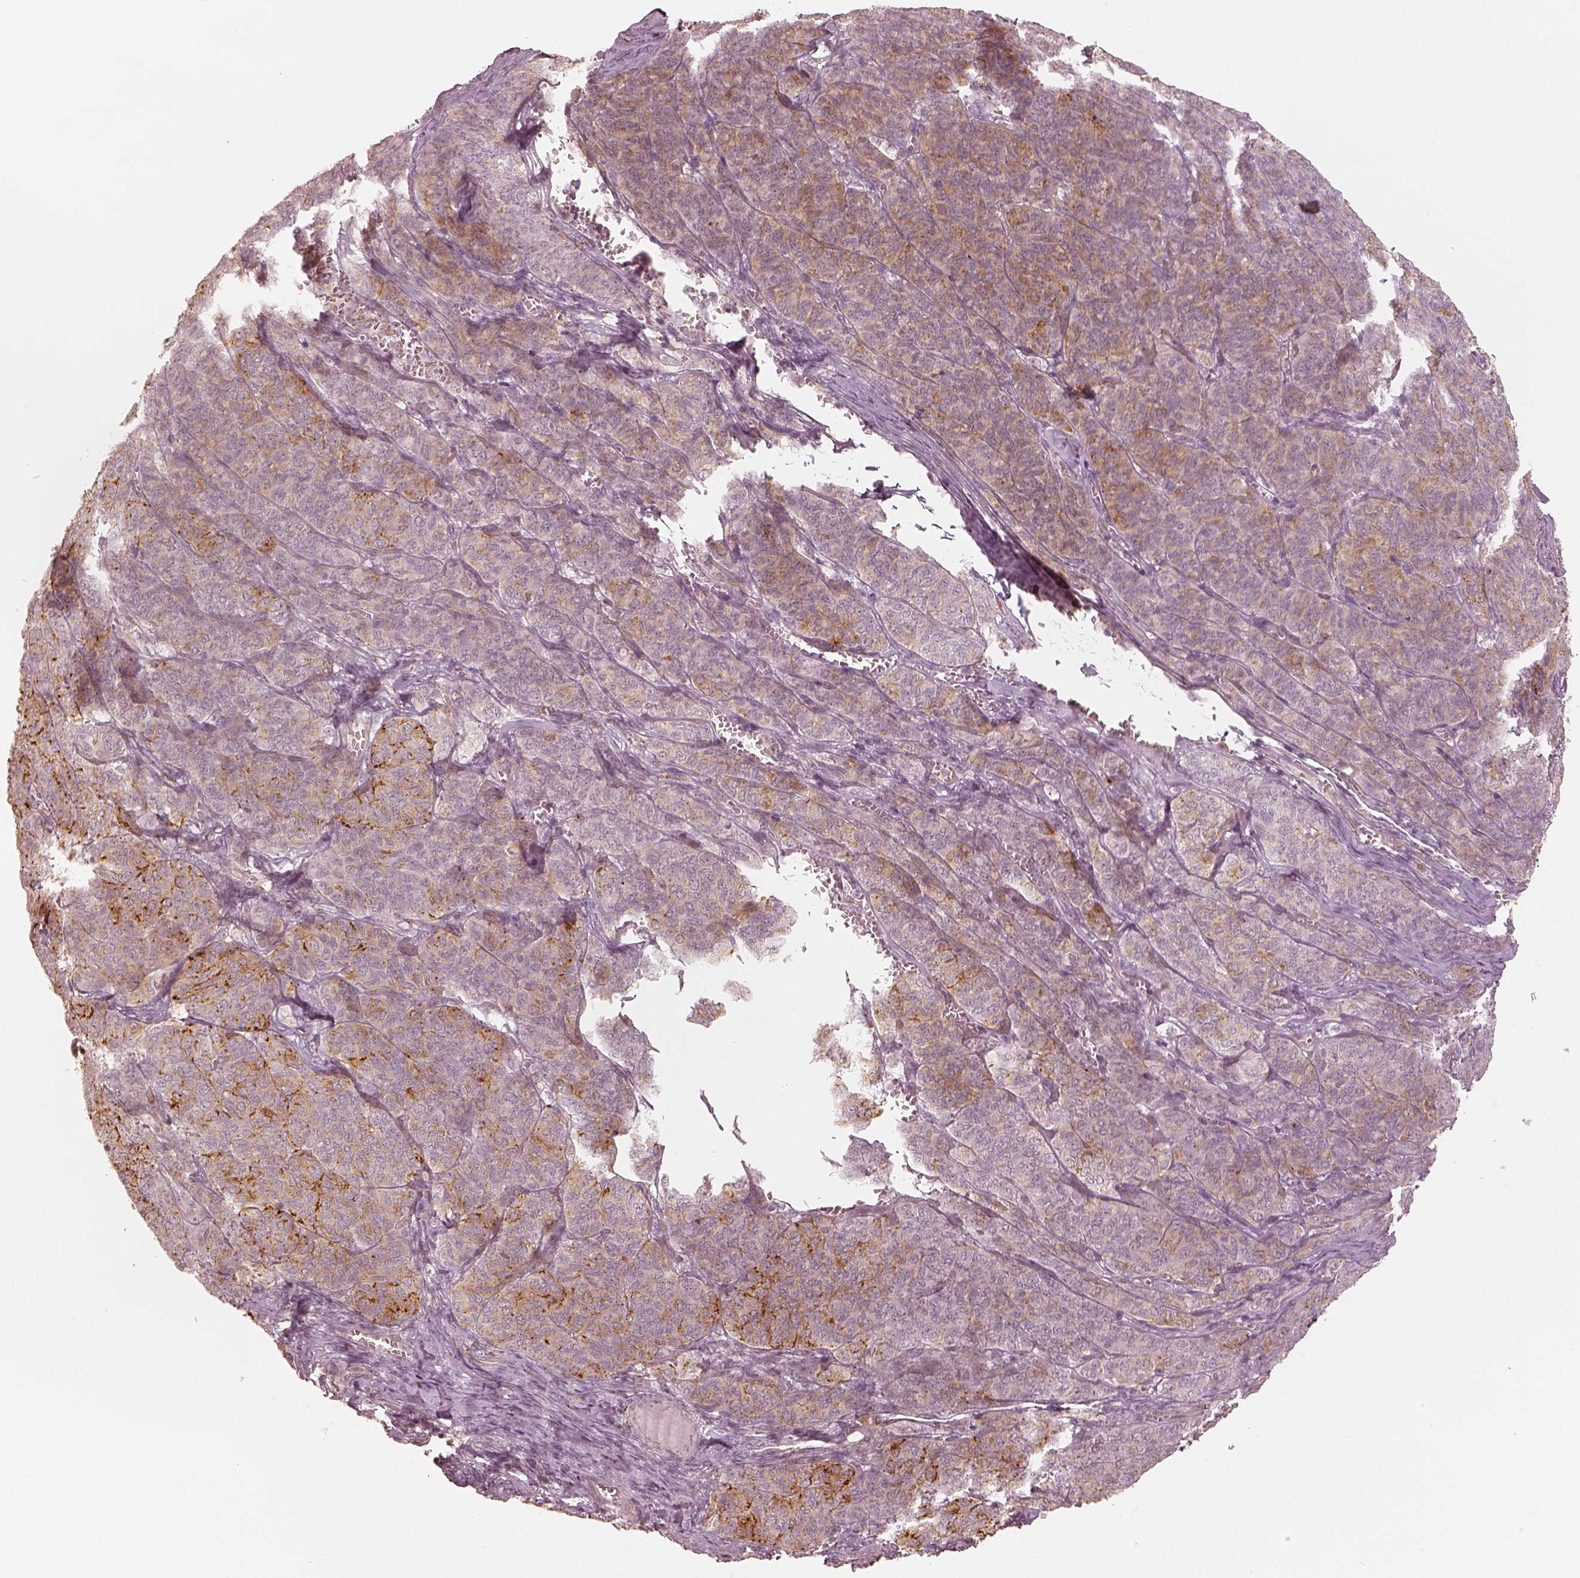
{"staining": {"intensity": "moderate", "quantity": "<25%", "location": "cytoplasmic/membranous"}, "tissue": "ovarian cancer", "cell_type": "Tumor cells", "image_type": "cancer", "snomed": [{"axis": "morphology", "description": "Carcinoma, endometroid"}, {"axis": "topography", "description": "Ovary"}], "caption": "Human ovarian cancer stained for a protein (brown) displays moderate cytoplasmic/membranous positive expression in approximately <25% of tumor cells.", "gene": "GORASP2", "patient": {"sex": "female", "age": 80}}